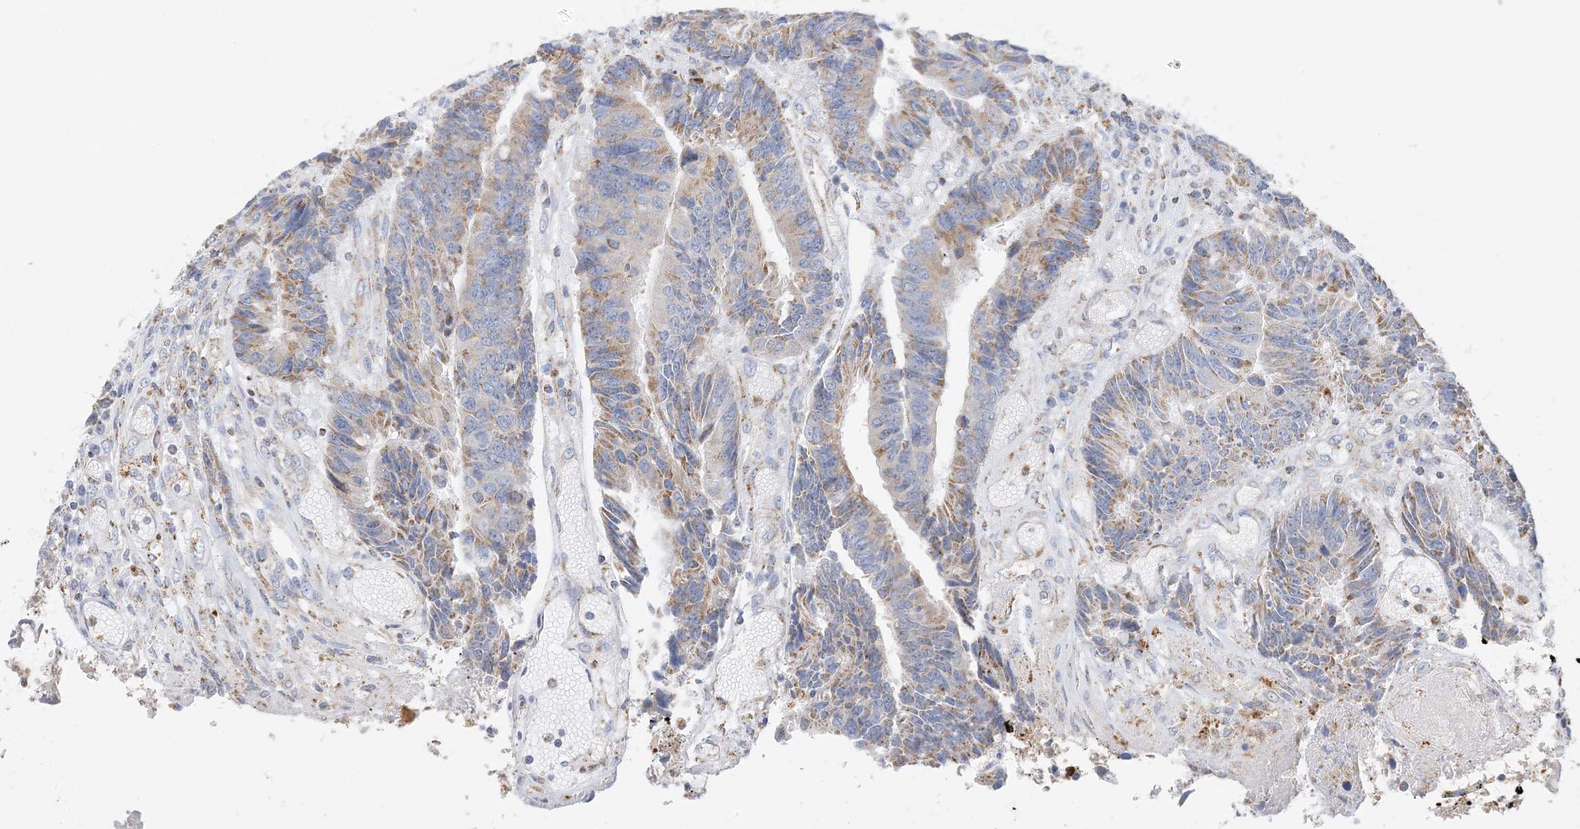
{"staining": {"intensity": "moderate", "quantity": ">75%", "location": "cytoplasmic/membranous"}, "tissue": "colorectal cancer", "cell_type": "Tumor cells", "image_type": "cancer", "snomed": [{"axis": "morphology", "description": "Adenocarcinoma, NOS"}, {"axis": "topography", "description": "Rectum"}], "caption": "Colorectal cancer stained with a protein marker displays moderate staining in tumor cells.", "gene": "CAPN13", "patient": {"sex": "male", "age": 84}}